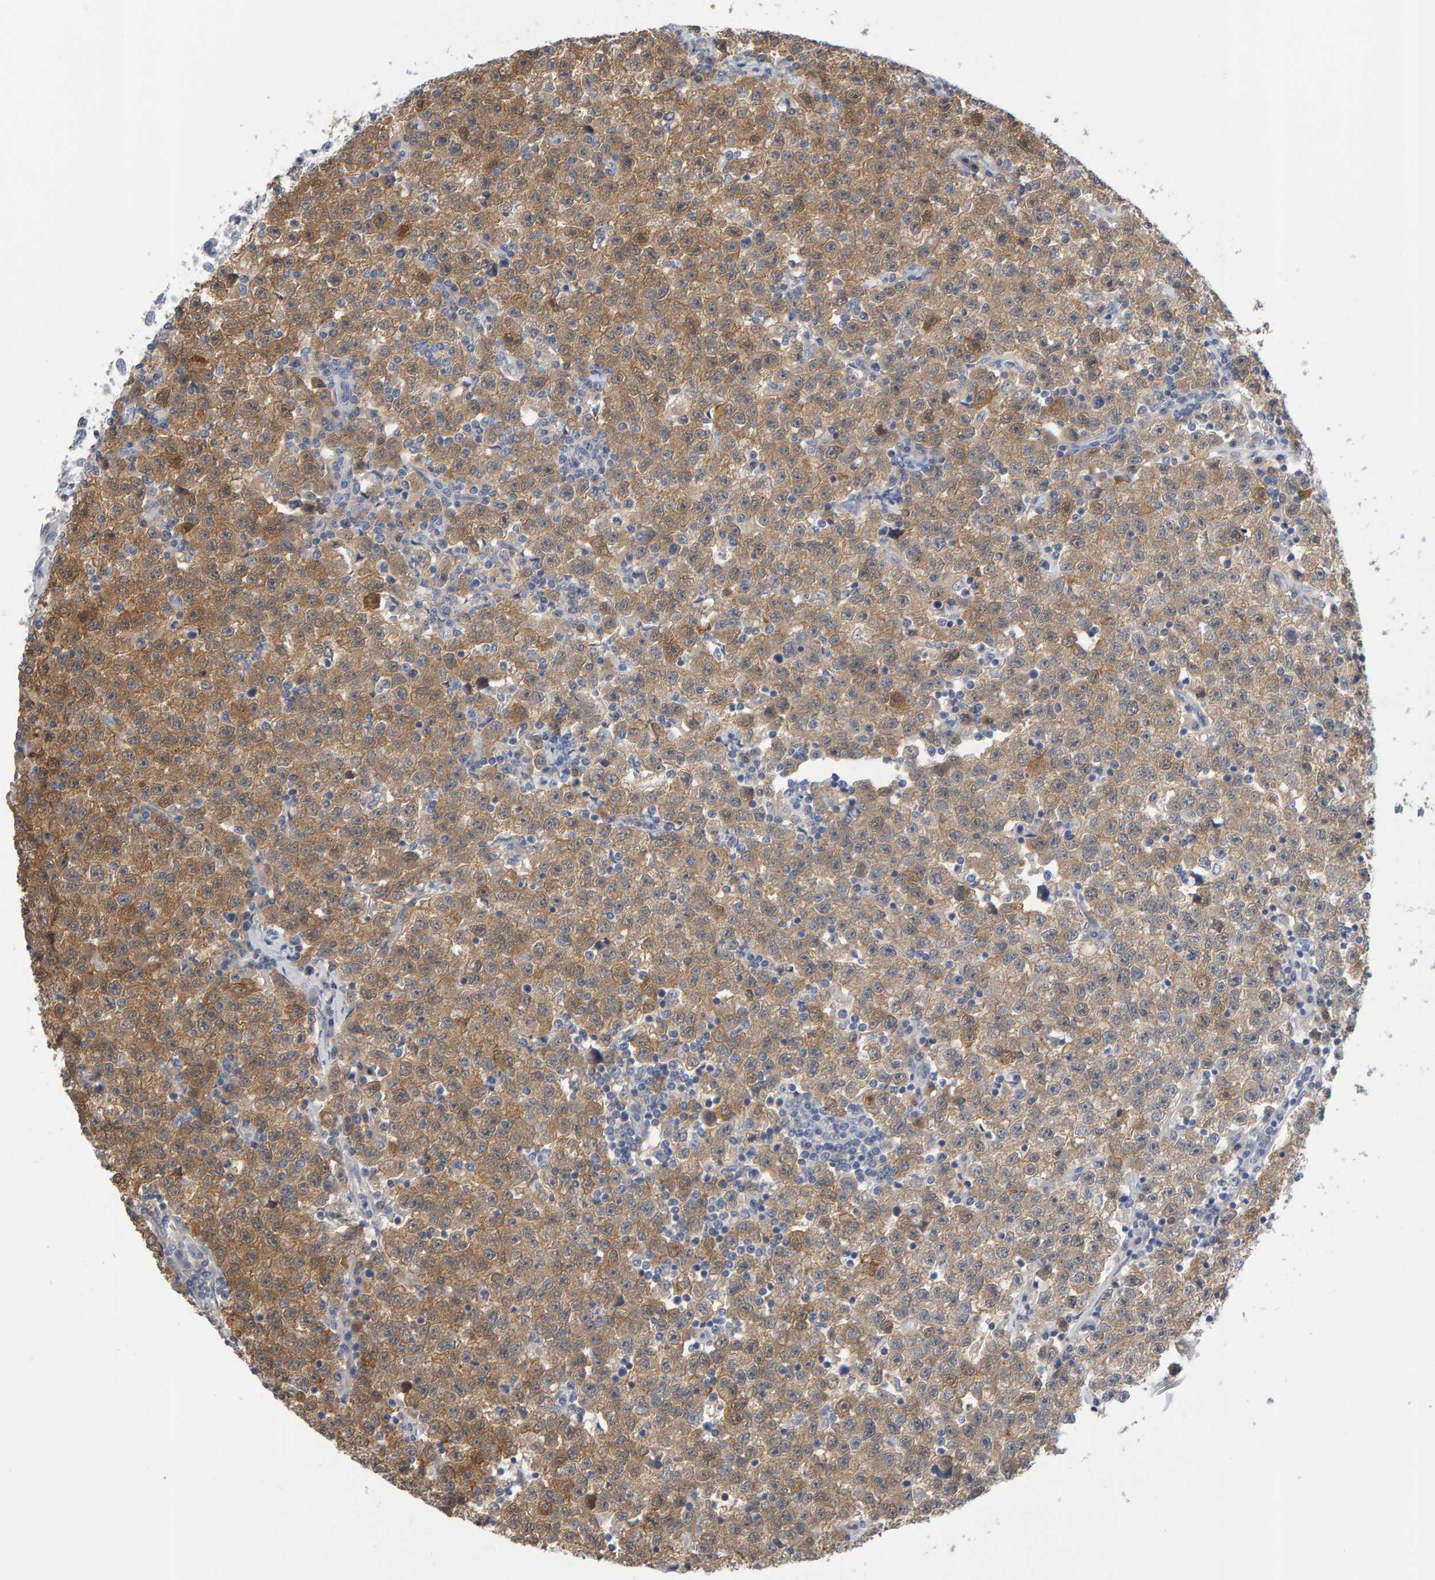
{"staining": {"intensity": "weak", "quantity": ">75%", "location": "cytoplasmic/membranous"}, "tissue": "testis cancer", "cell_type": "Tumor cells", "image_type": "cancer", "snomed": [{"axis": "morphology", "description": "Seminoma, NOS"}, {"axis": "topography", "description": "Testis"}], "caption": "This is a micrograph of immunohistochemistry (IHC) staining of seminoma (testis), which shows weak positivity in the cytoplasmic/membranous of tumor cells.", "gene": "CTH", "patient": {"sex": "male", "age": 22}}